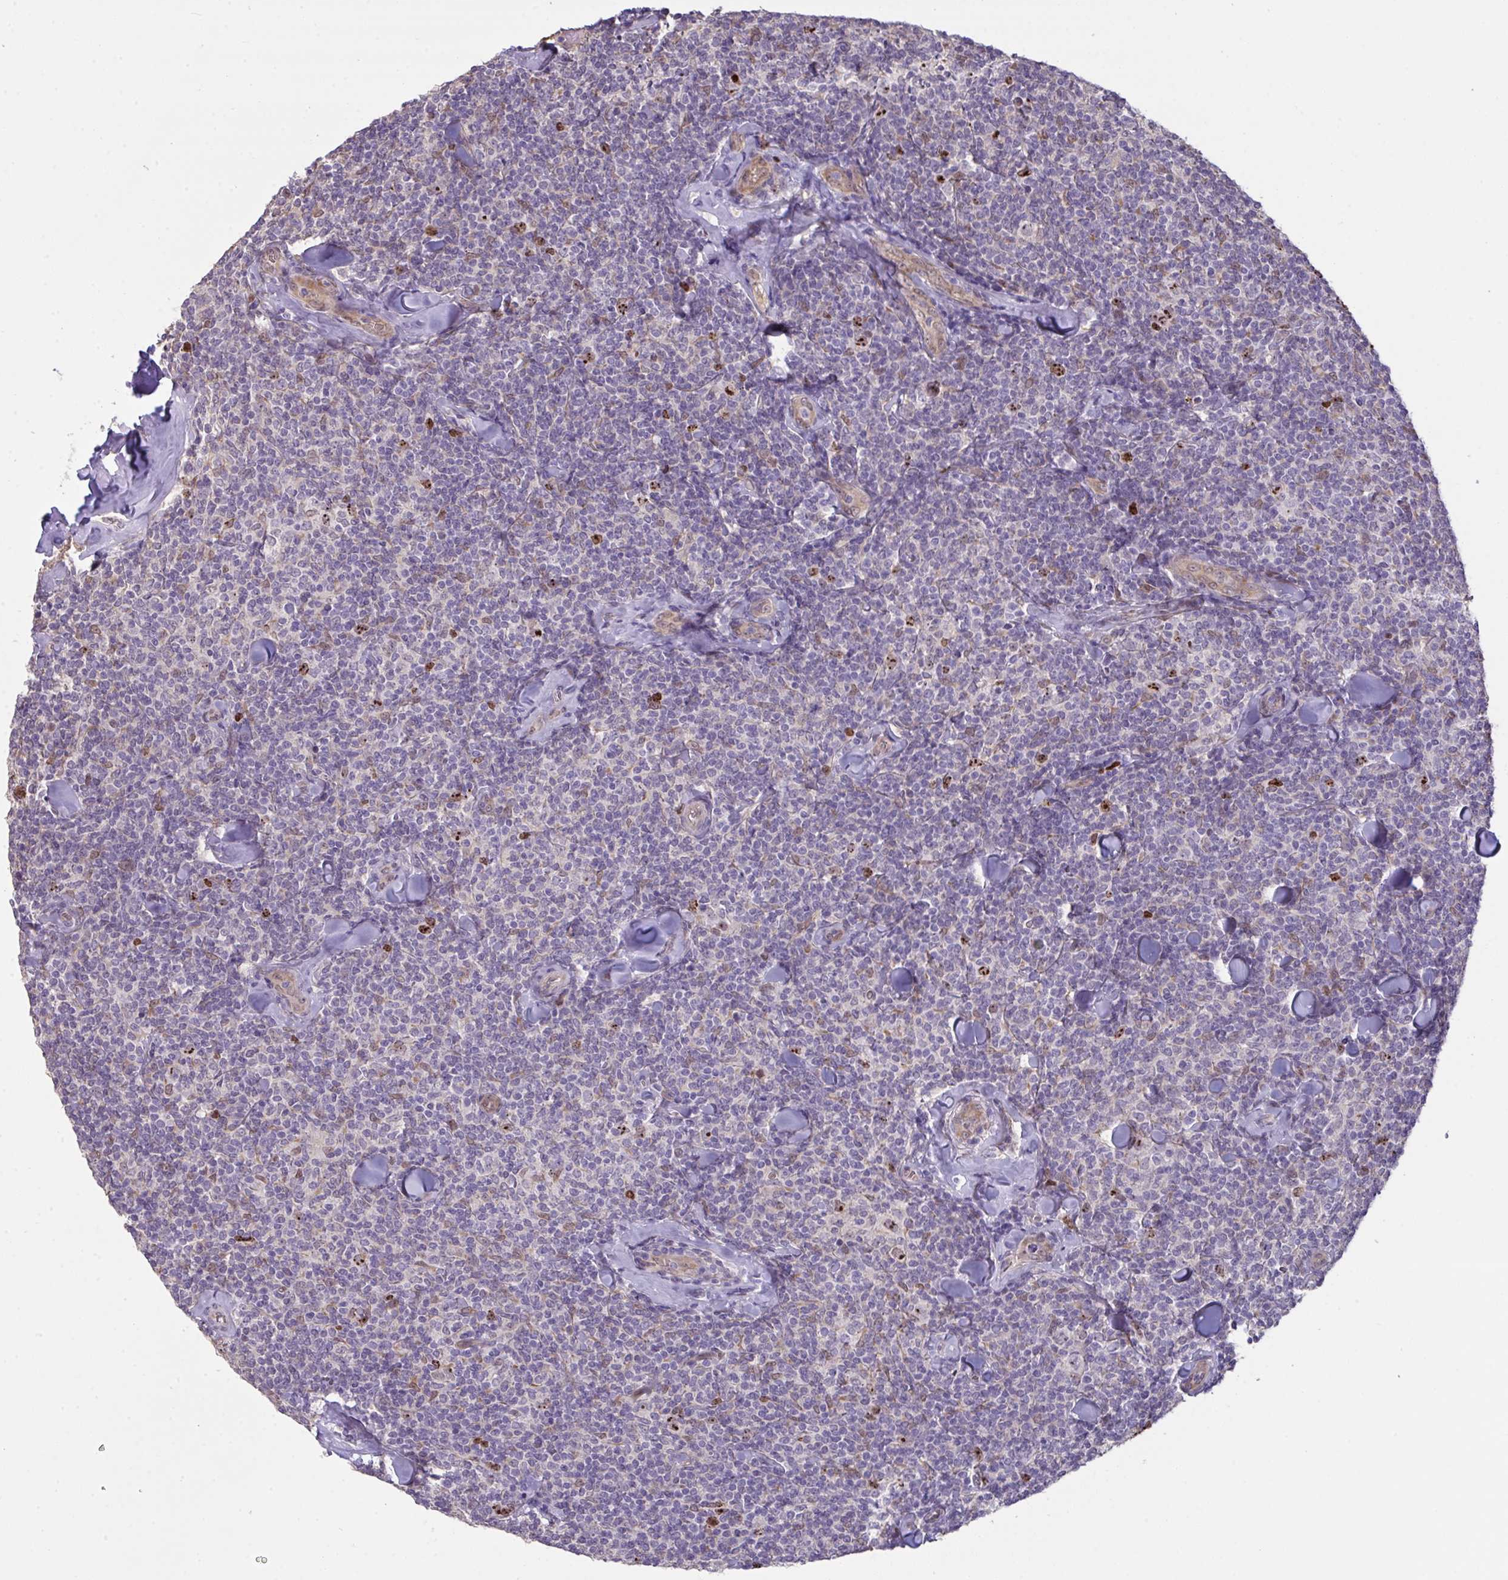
{"staining": {"intensity": "moderate", "quantity": "<25%", "location": "nuclear"}, "tissue": "lymphoma", "cell_type": "Tumor cells", "image_type": "cancer", "snomed": [{"axis": "morphology", "description": "Malignant lymphoma, non-Hodgkin's type, Low grade"}, {"axis": "topography", "description": "Lymph node"}], "caption": "Lymphoma stained with immunohistochemistry demonstrates moderate nuclear expression in about <25% of tumor cells.", "gene": "SETD7", "patient": {"sex": "female", "age": 56}}